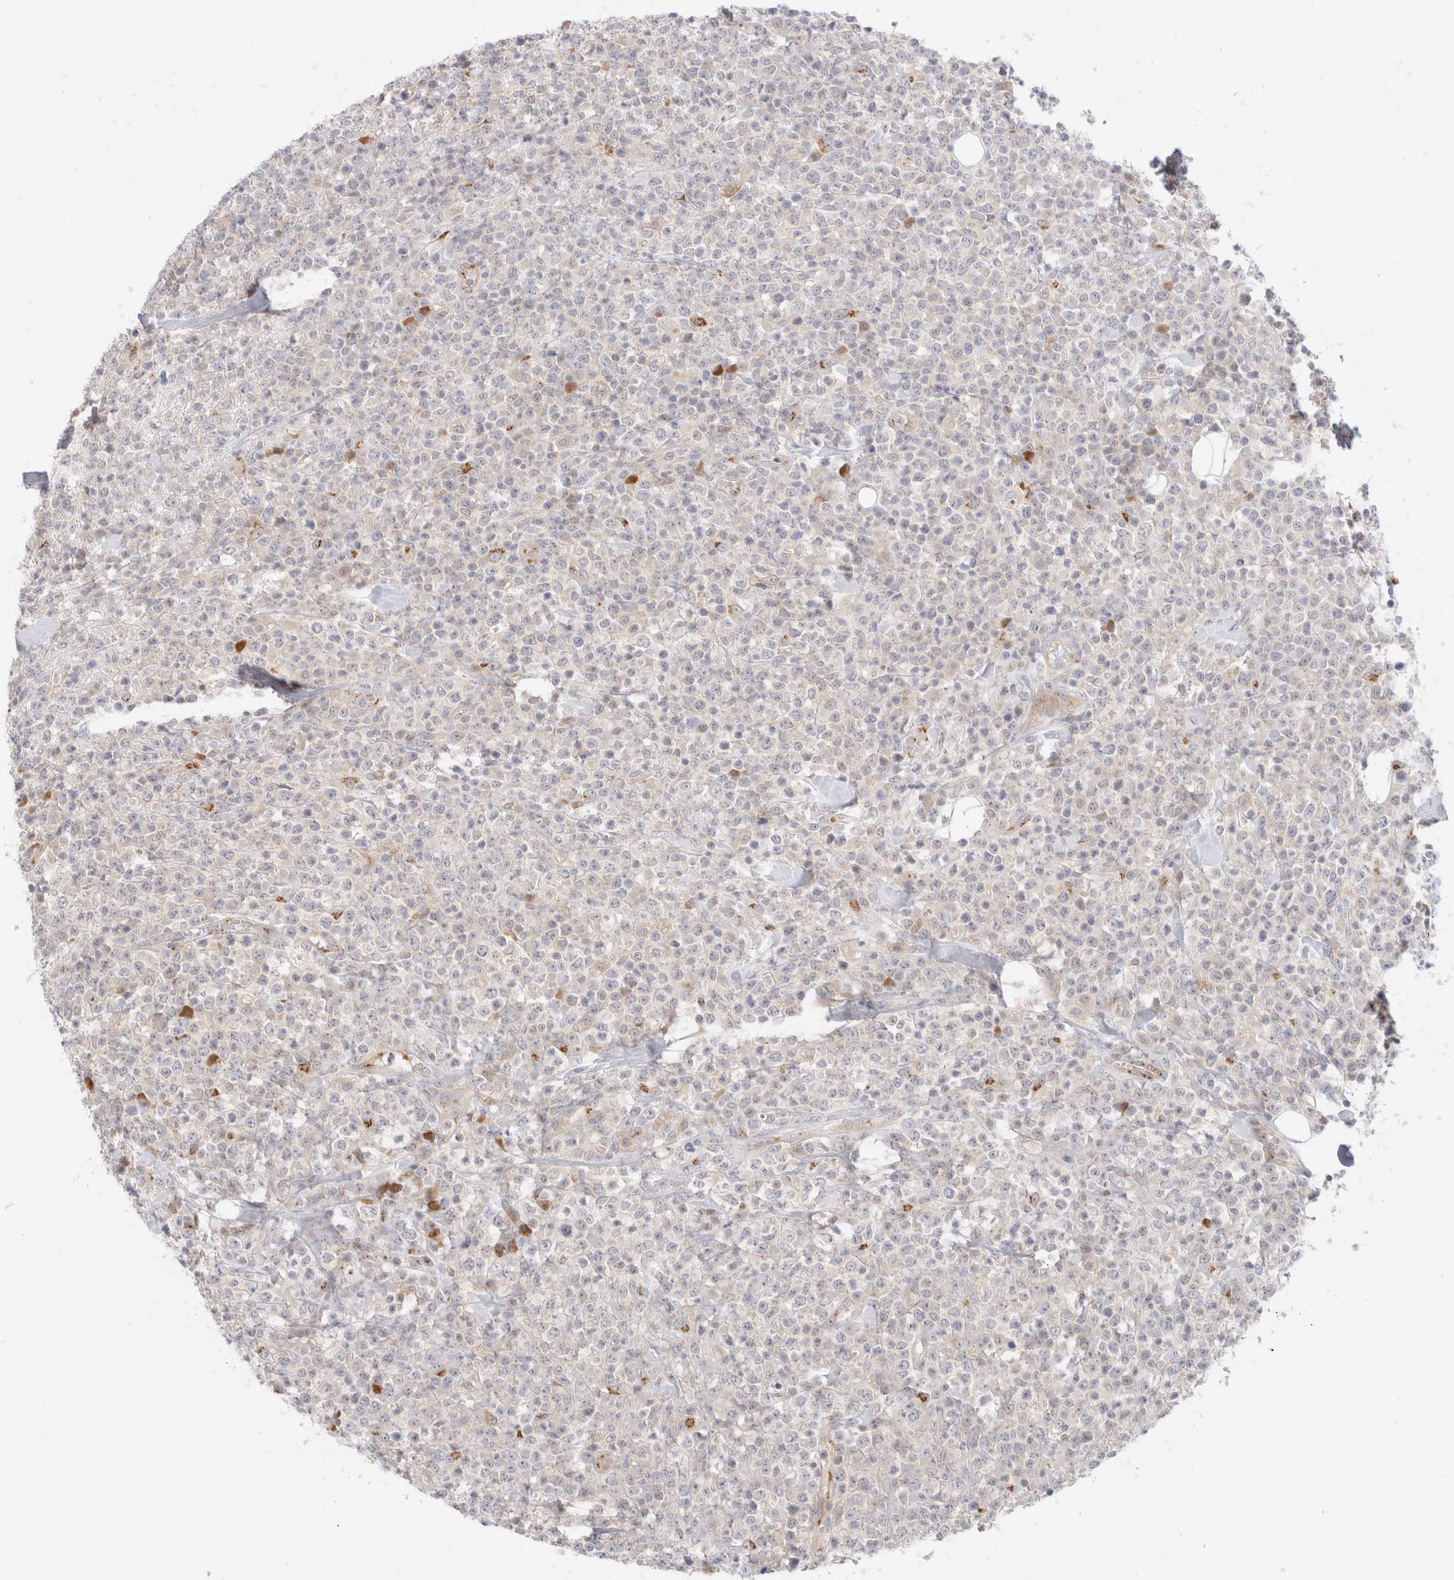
{"staining": {"intensity": "negative", "quantity": "none", "location": "none"}, "tissue": "lymphoma", "cell_type": "Tumor cells", "image_type": "cancer", "snomed": [{"axis": "morphology", "description": "Malignant lymphoma, non-Hodgkin's type, High grade"}, {"axis": "topography", "description": "Colon"}], "caption": "Malignant lymphoma, non-Hodgkin's type (high-grade) was stained to show a protein in brown. There is no significant expression in tumor cells.", "gene": "EFCAB13", "patient": {"sex": "female", "age": 53}}